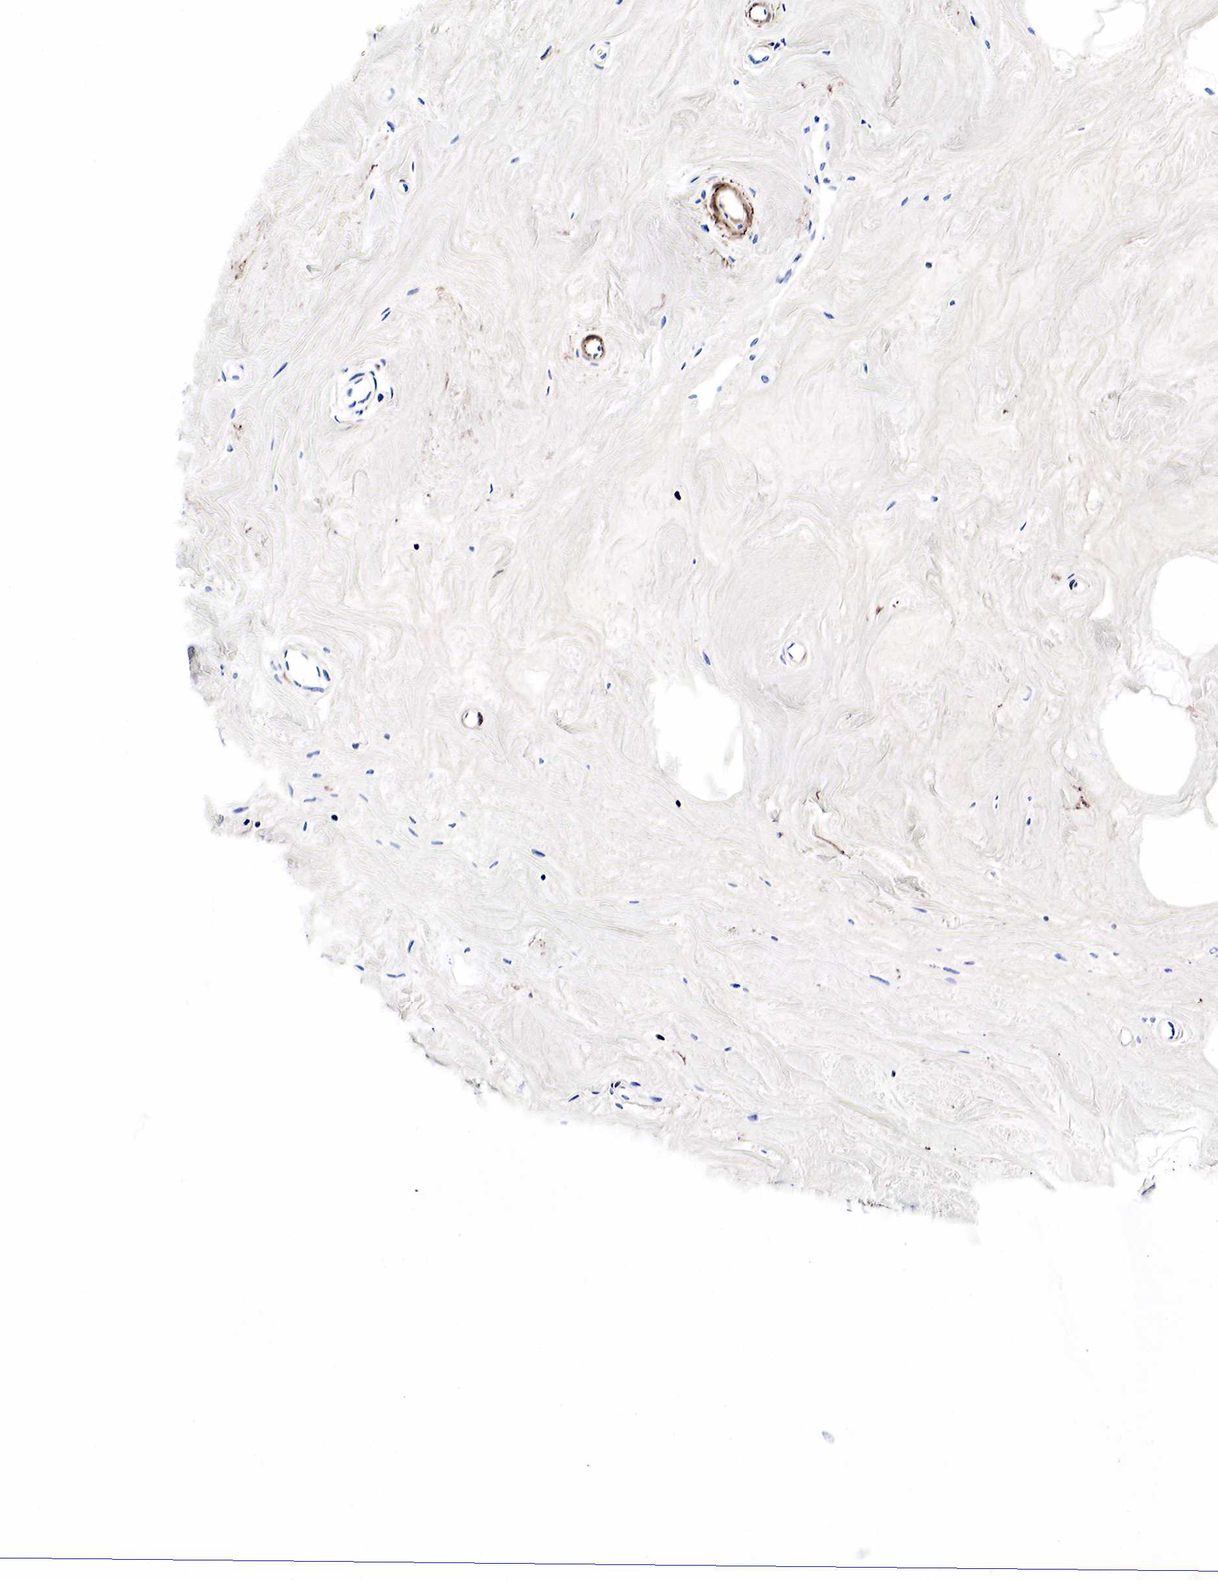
{"staining": {"intensity": "negative", "quantity": "none", "location": "none"}, "tissue": "breast", "cell_type": "Adipocytes", "image_type": "normal", "snomed": [{"axis": "morphology", "description": "Normal tissue, NOS"}, {"axis": "topography", "description": "Breast"}], "caption": "DAB immunohistochemical staining of unremarkable human breast shows no significant expression in adipocytes.", "gene": "LYZ", "patient": {"sex": "female", "age": 44}}